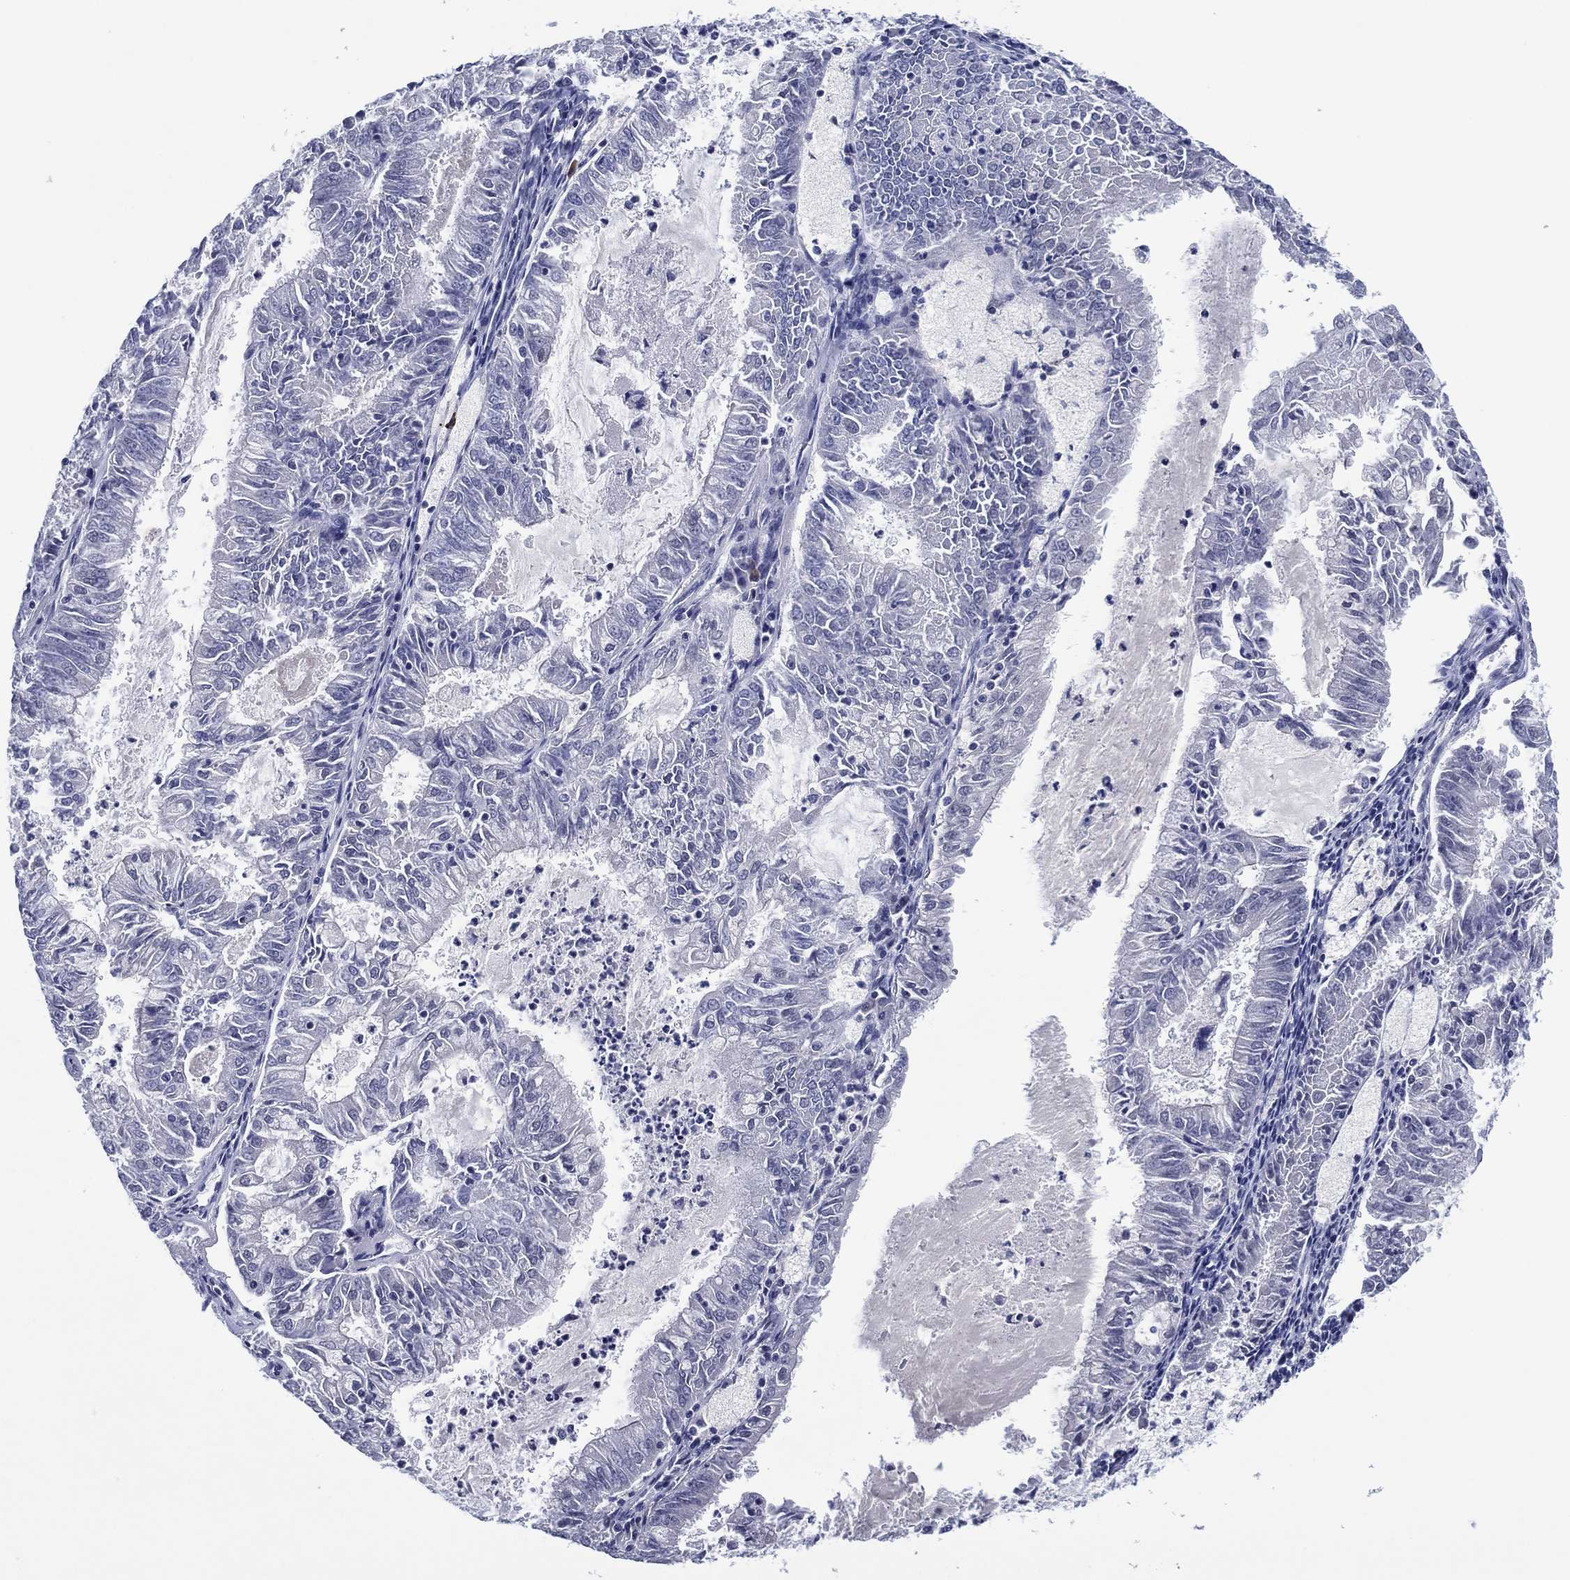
{"staining": {"intensity": "negative", "quantity": "none", "location": "none"}, "tissue": "endometrial cancer", "cell_type": "Tumor cells", "image_type": "cancer", "snomed": [{"axis": "morphology", "description": "Adenocarcinoma, NOS"}, {"axis": "topography", "description": "Endometrium"}], "caption": "The image demonstrates no significant staining in tumor cells of endometrial cancer.", "gene": "GATA6", "patient": {"sex": "female", "age": 57}}